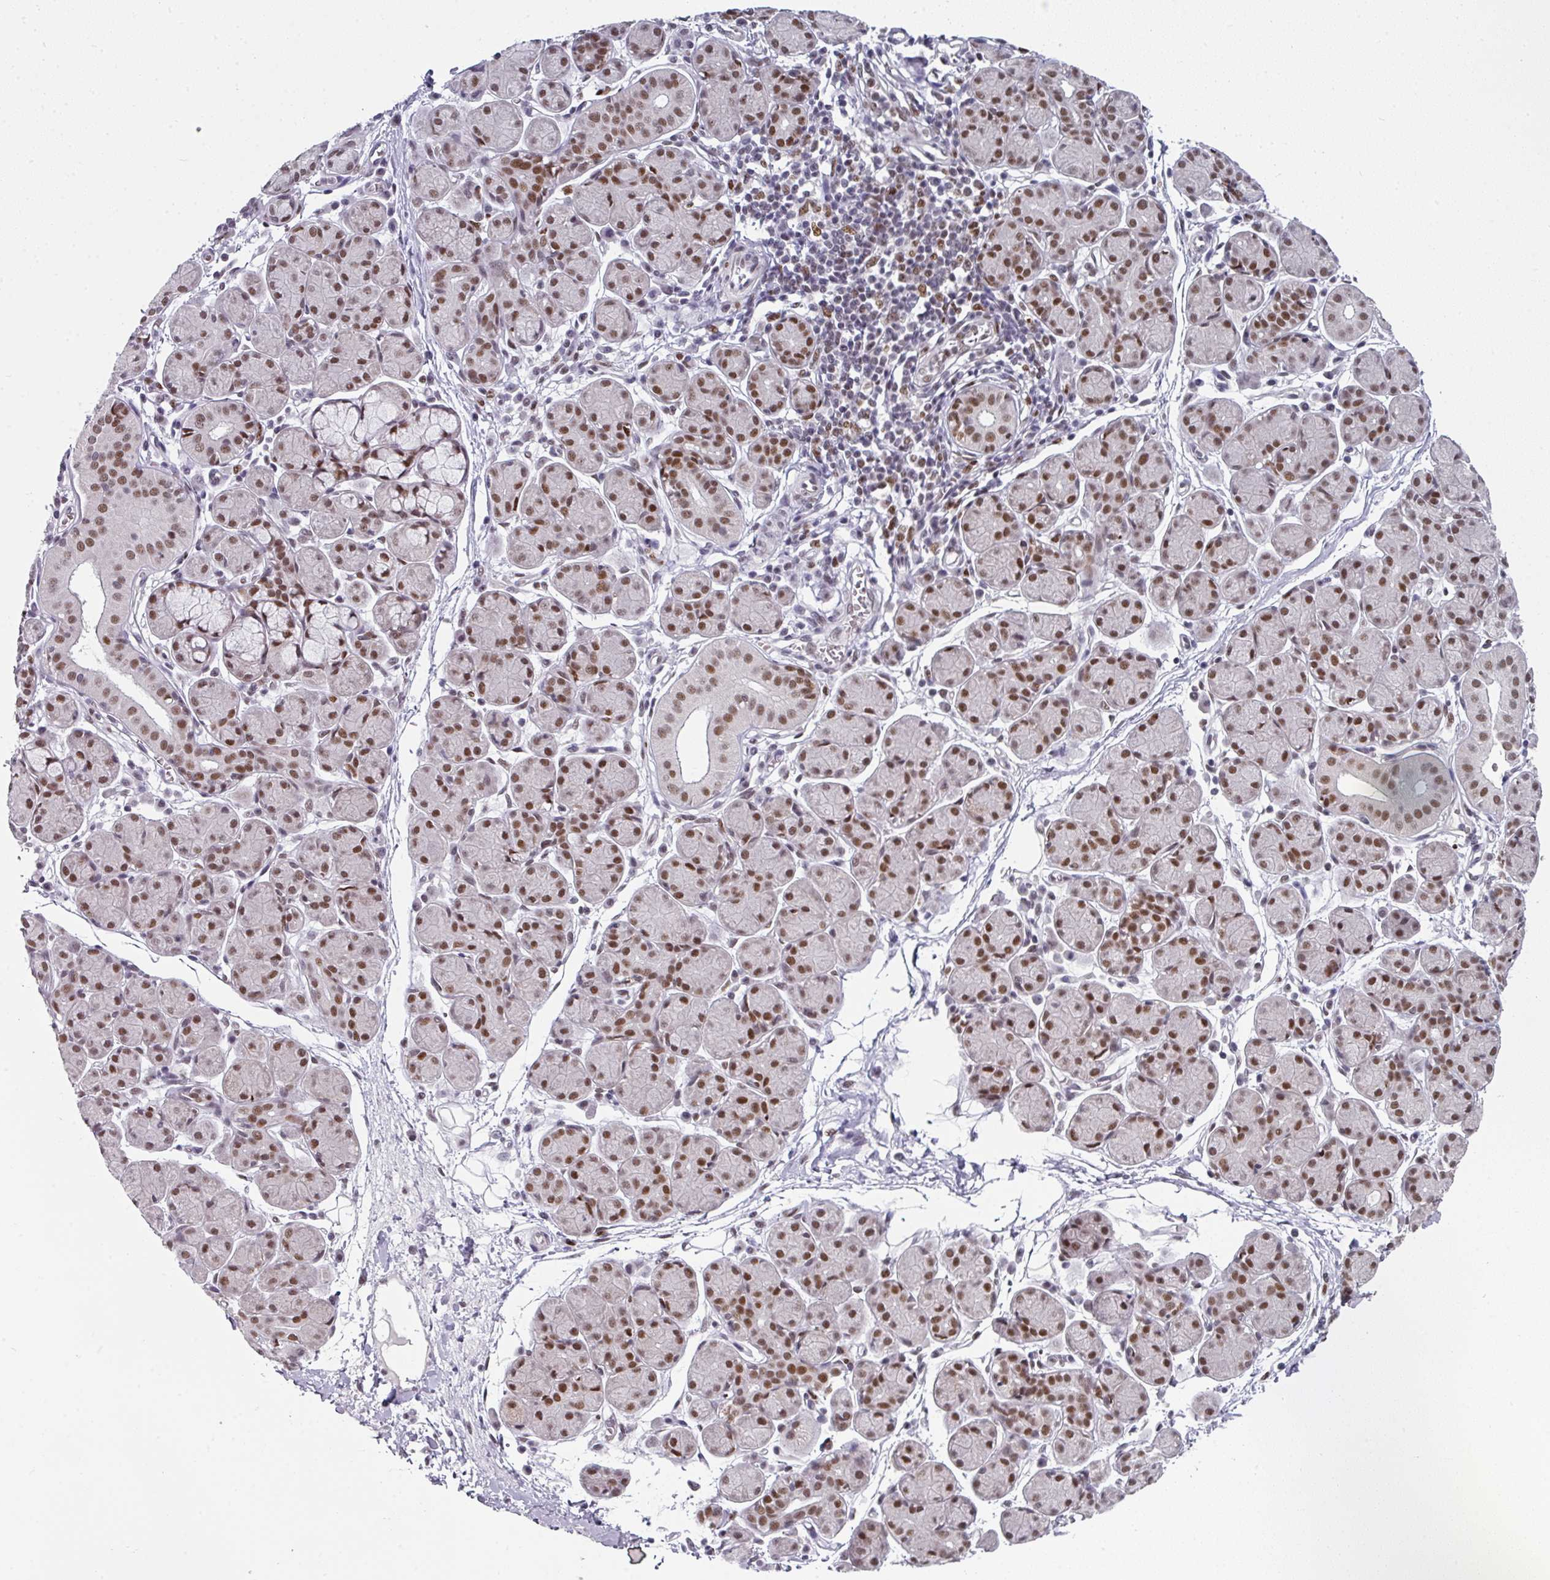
{"staining": {"intensity": "moderate", "quantity": ">75%", "location": "nuclear"}, "tissue": "salivary gland", "cell_type": "Glandular cells", "image_type": "normal", "snomed": [{"axis": "morphology", "description": "Normal tissue, NOS"}, {"axis": "morphology", "description": "Inflammation, NOS"}, {"axis": "topography", "description": "Lymph node"}, {"axis": "topography", "description": "Salivary gland"}], "caption": "IHC micrograph of benign salivary gland: human salivary gland stained using immunohistochemistry shows medium levels of moderate protein expression localized specifically in the nuclear of glandular cells, appearing as a nuclear brown color.", "gene": "ENSG00000283782", "patient": {"sex": "male", "age": 3}}